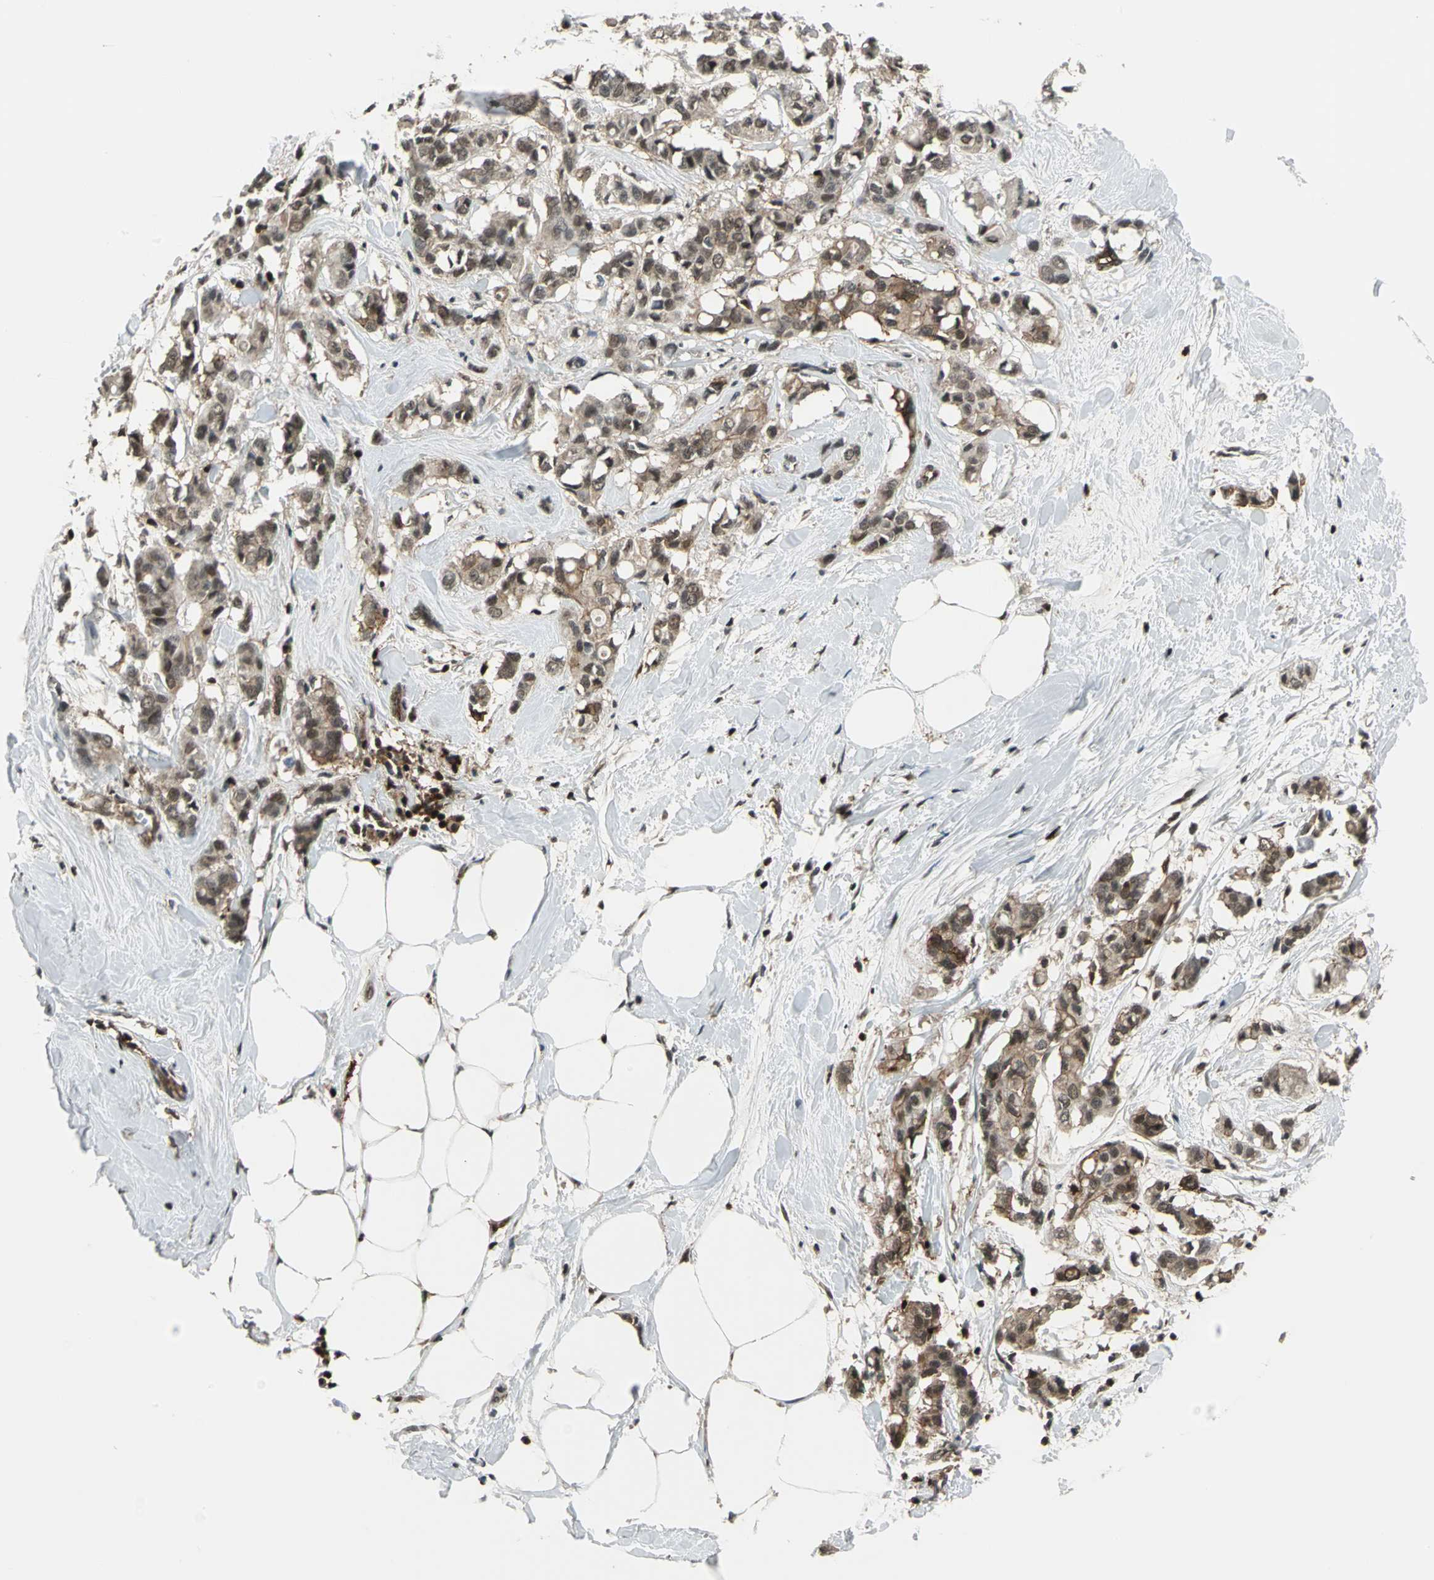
{"staining": {"intensity": "moderate", "quantity": "25%-75%", "location": "cytoplasmic/membranous,nuclear"}, "tissue": "breast cancer", "cell_type": "Tumor cells", "image_type": "cancer", "snomed": [{"axis": "morphology", "description": "Duct carcinoma"}, {"axis": "topography", "description": "Breast"}], "caption": "Immunohistochemical staining of breast cancer exhibits moderate cytoplasmic/membranous and nuclear protein staining in approximately 25%-75% of tumor cells. (brown staining indicates protein expression, while blue staining denotes nuclei).", "gene": "NR2C2", "patient": {"sex": "female", "age": 84}}